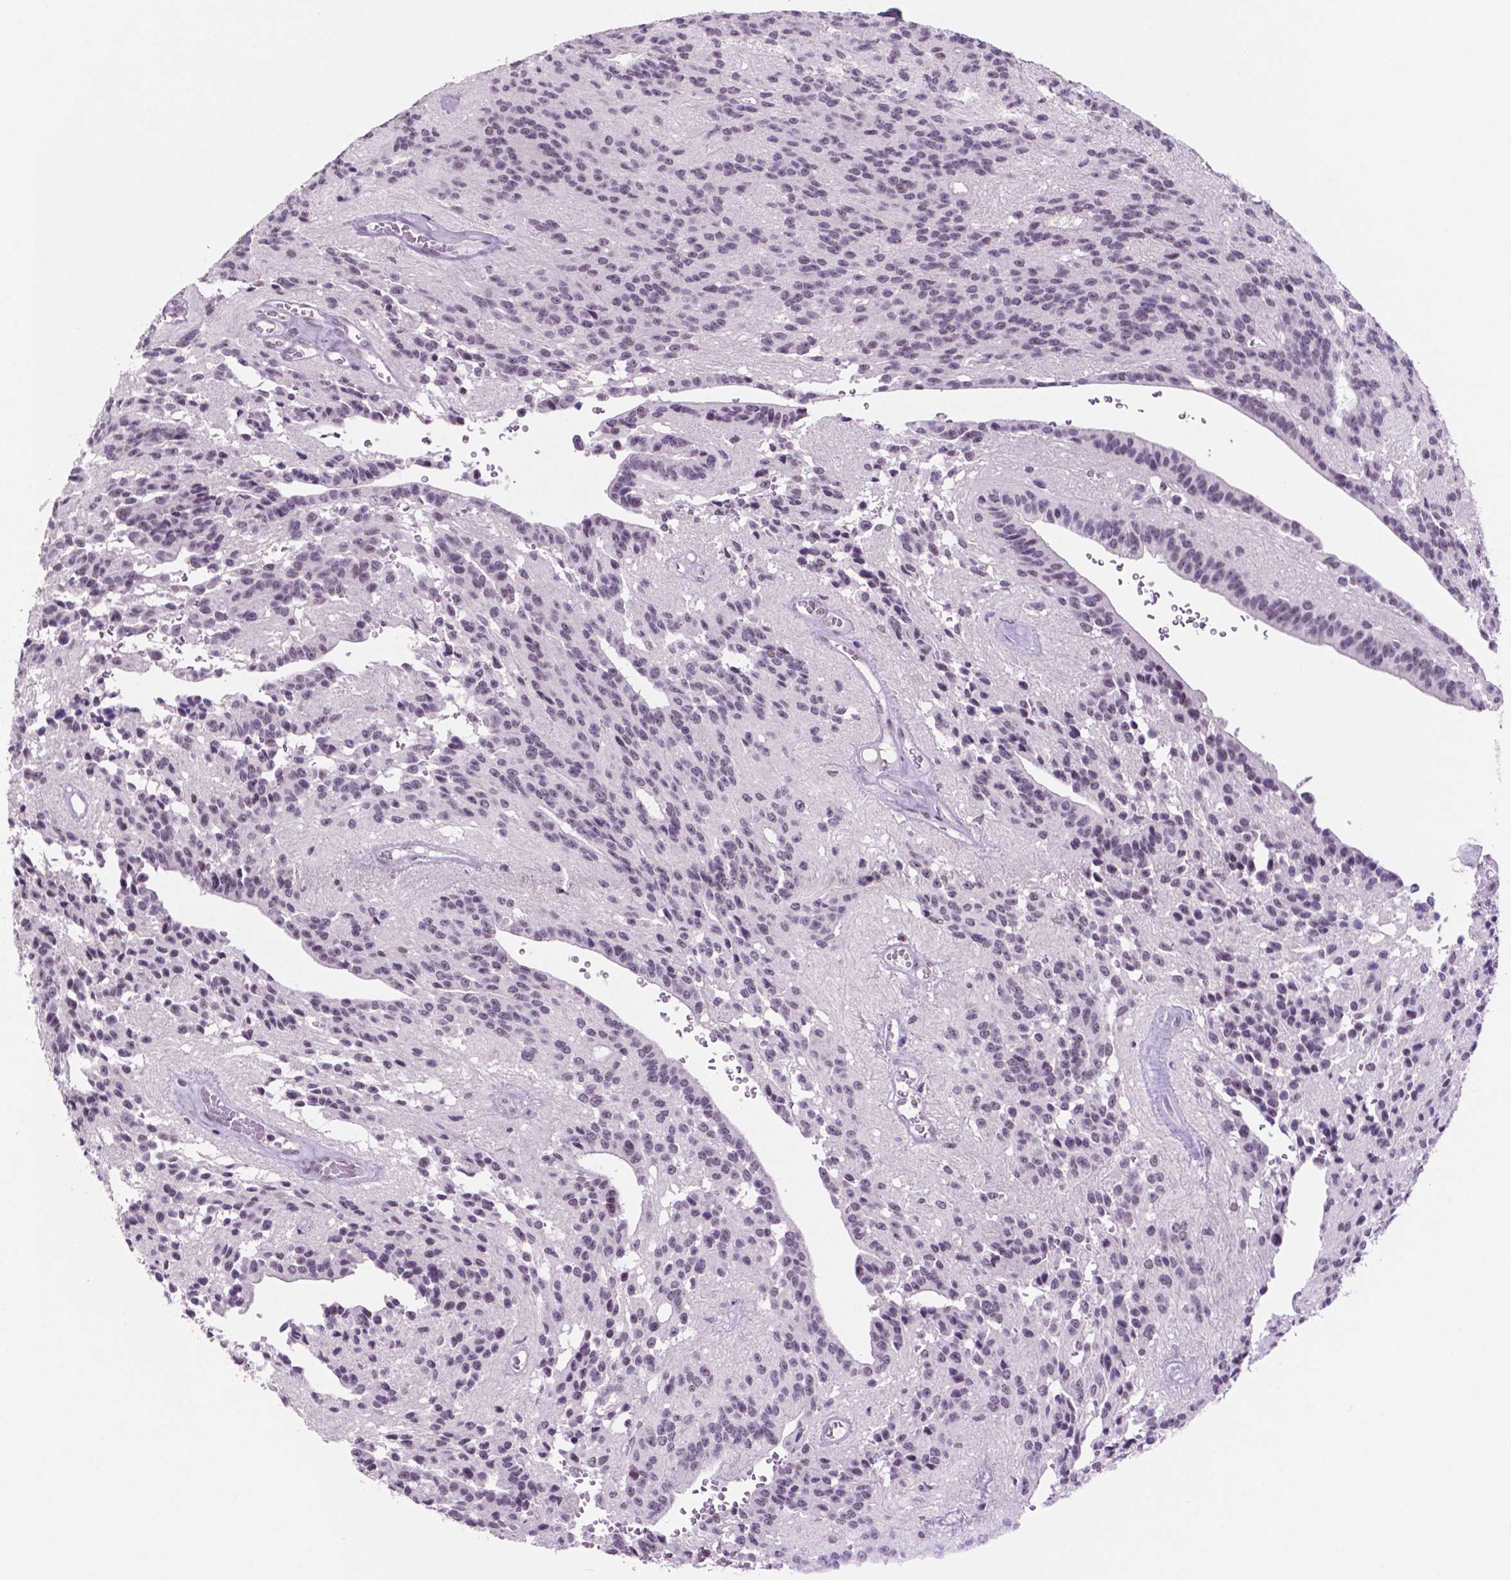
{"staining": {"intensity": "negative", "quantity": "none", "location": "none"}, "tissue": "glioma", "cell_type": "Tumor cells", "image_type": "cancer", "snomed": [{"axis": "morphology", "description": "Glioma, malignant, Low grade"}, {"axis": "topography", "description": "Brain"}], "caption": "Immunohistochemistry histopathology image of malignant glioma (low-grade) stained for a protein (brown), which exhibits no expression in tumor cells.", "gene": "NCOR1", "patient": {"sex": "male", "age": 31}}